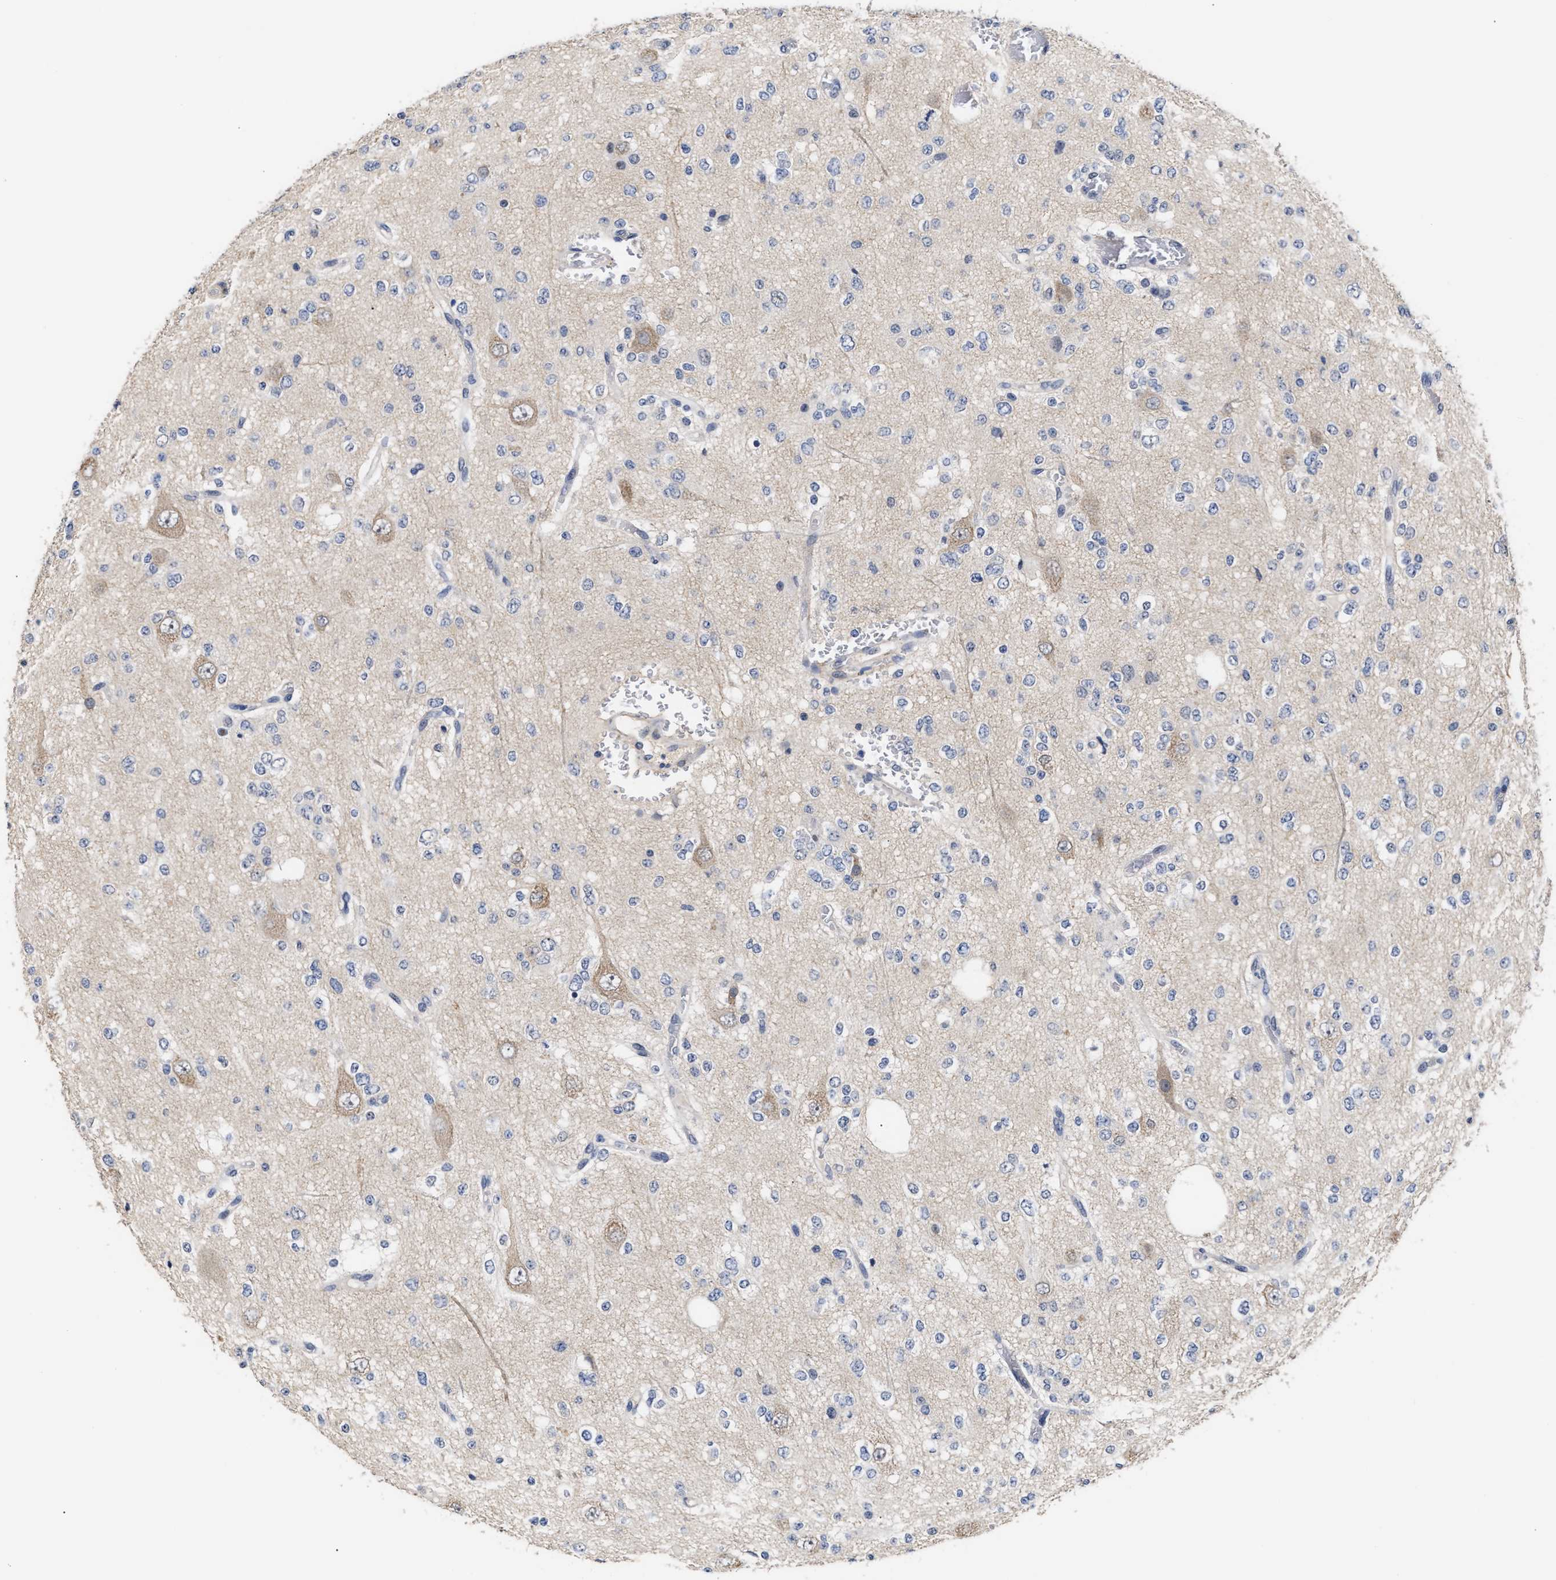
{"staining": {"intensity": "negative", "quantity": "none", "location": "none"}, "tissue": "glioma", "cell_type": "Tumor cells", "image_type": "cancer", "snomed": [{"axis": "morphology", "description": "Glioma, malignant, Low grade"}, {"axis": "topography", "description": "Brain"}], "caption": "High power microscopy image of an immunohistochemistry histopathology image of glioma, revealing no significant expression in tumor cells.", "gene": "AHNAK2", "patient": {"sex": "male", "age": 38}}